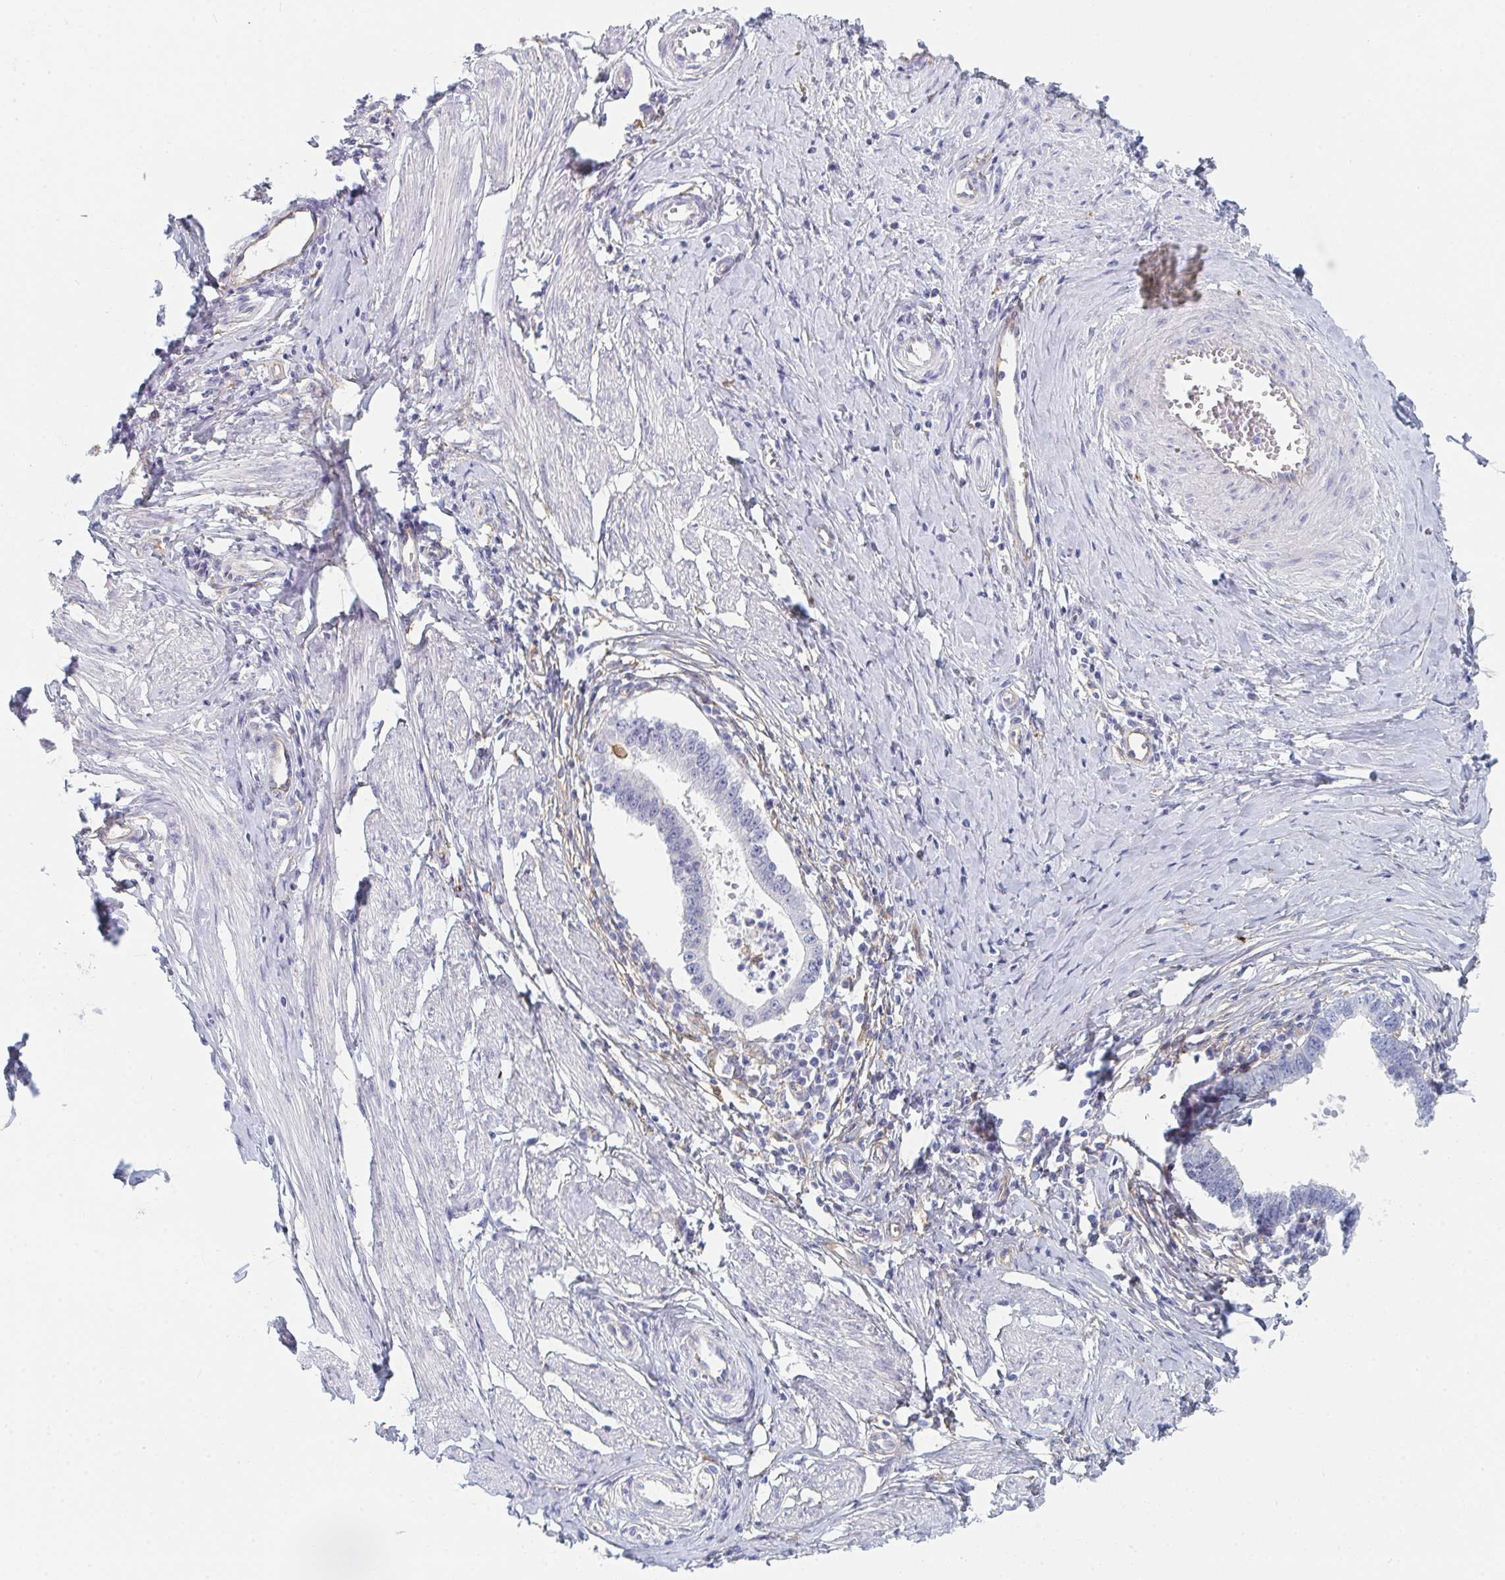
{"staining": {"intensity": "negative", "quantity": "none", "location": "none"}, "tissue": "cervical cancer", "cell_type": "Tumor cells", "image_type": "cancer", "snomed": [{"axis": "morphology", "description": "Adenocarcinoma, NOS"}, {"axis": "topography", "description": "Cervix"}], "caption": "An image of cervical cancer (adenocarcinoma) stained for a protein shows no brown staining in tumor cells.", "gene": "DAB2", "patient": {"sex": "female", "age": 36}}